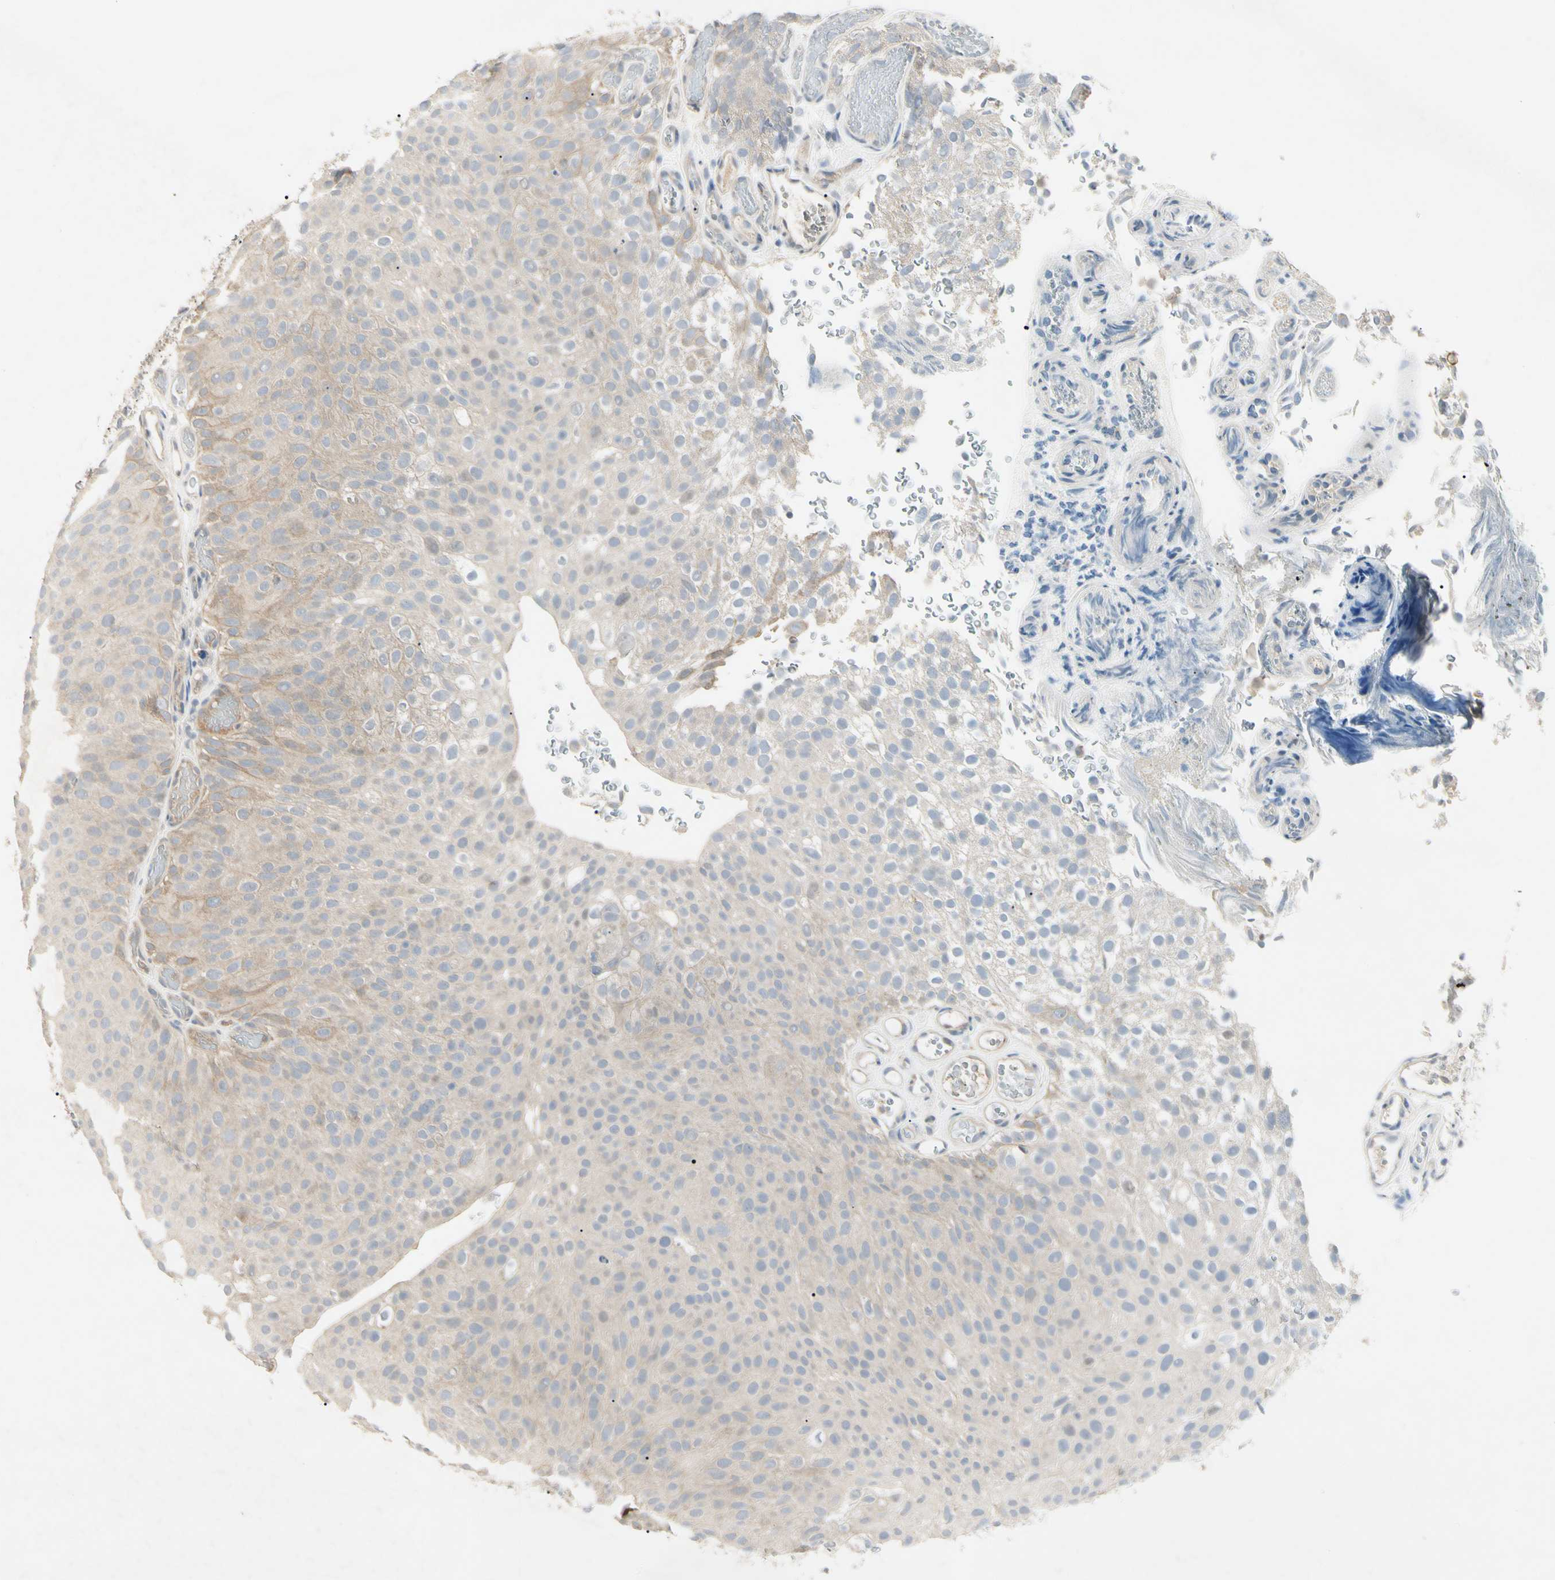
{"staining": {"intensity": "moderate", "quantity": "<25%", "location": "cytoplasmic/membranous"}, "tissue": "urothelial cancer", "cell_type": "Tumor cells", "image_type": "cancer", "snomed": [{"axis": "morphology", "description": "Urothelial carcinoma, Low grade"}, {"axis": "topography", "description": "Urinary bladder"}], "caption": "Brown immunohistochemical staining in human urothelial cancer reveals moderate cytoplasmic/membranous staining in about <25% of tumor cells.", "gene": "PRSS21", "patient": {"sex": "male", "age": 78}}